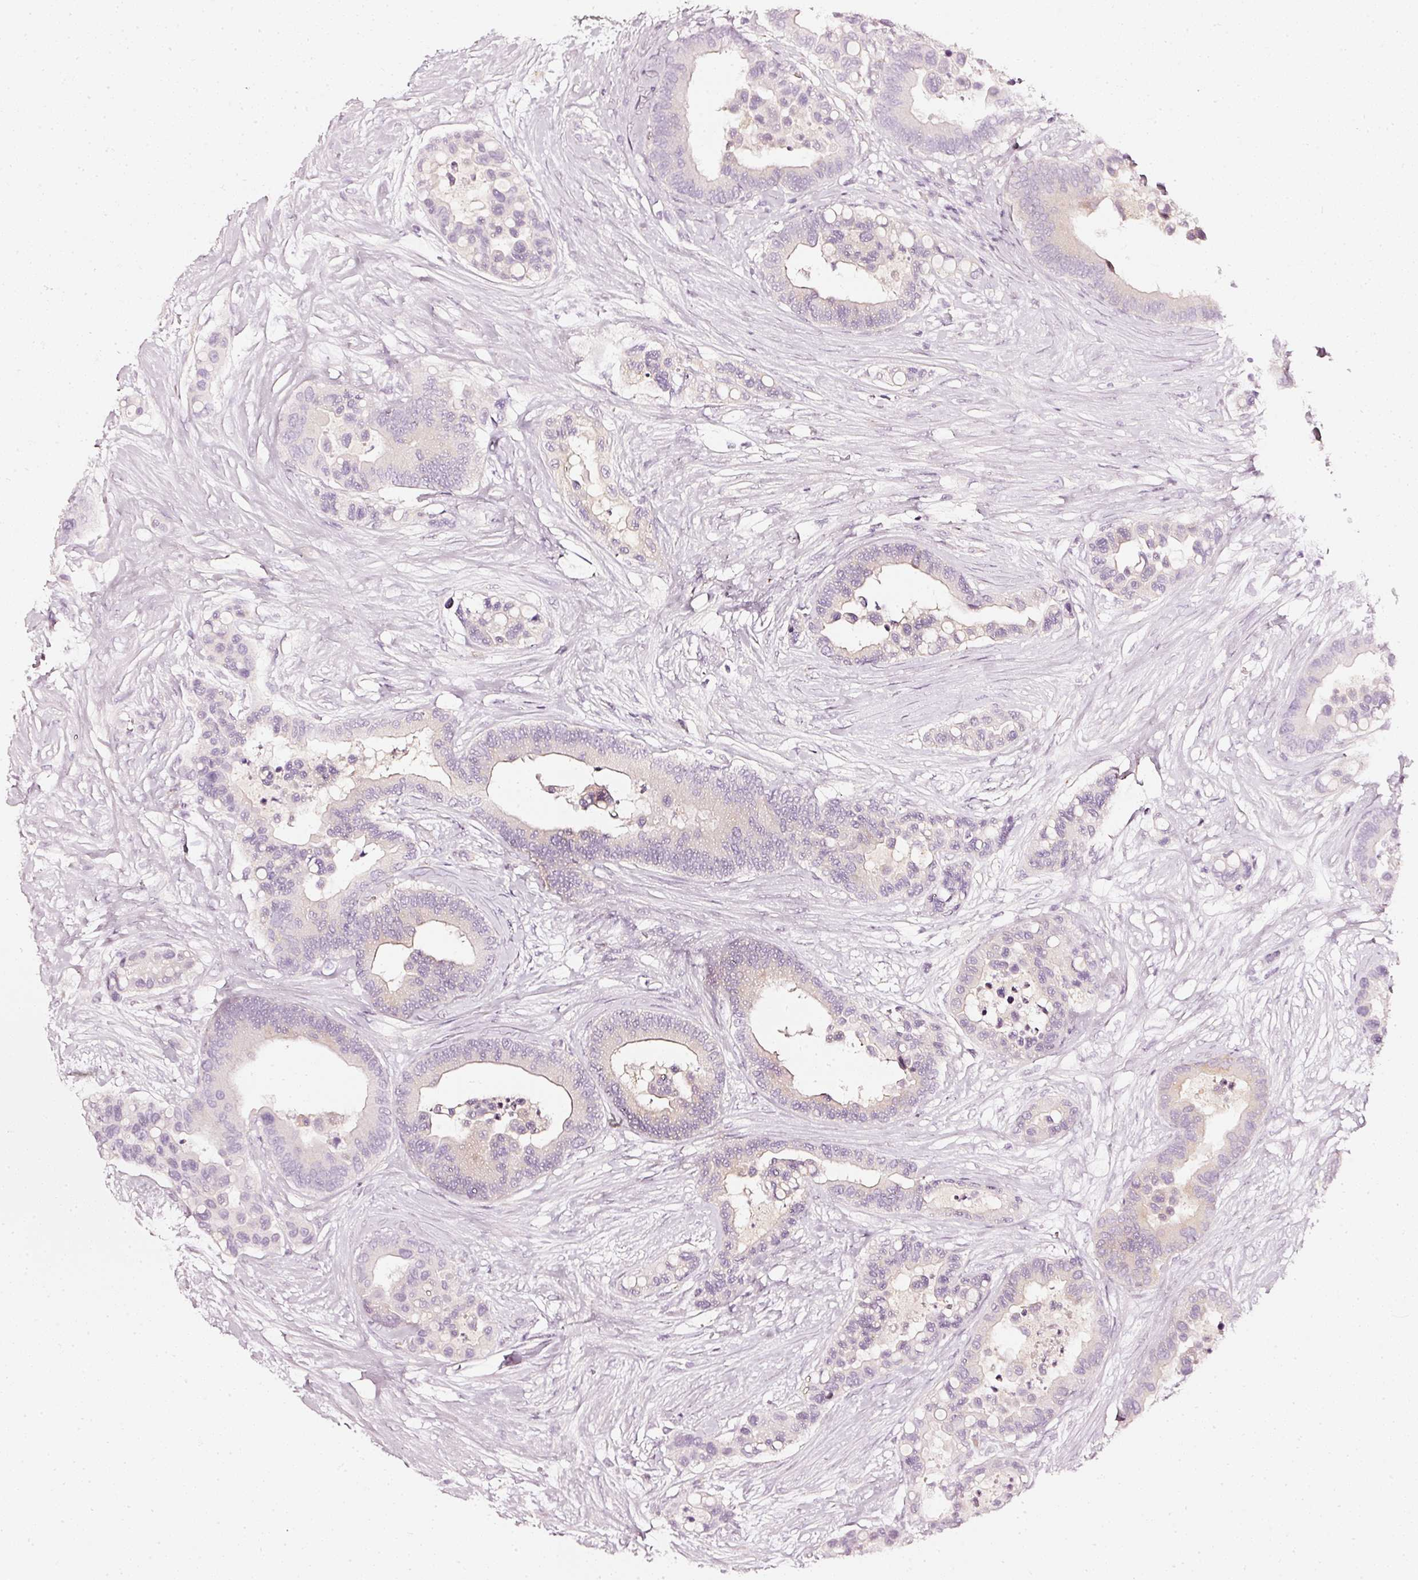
{"staining": {"intensity": "weak", "quantity": "<25%", "location": "cytoplasmic/membranous"}, "tissue": "colorectal cancer", "cell_type": "Tumor cells", "image_type": "cancer", "snomed": [{"axis": "morphology", "description": "Adenocarcinoma, NOS"}, {"axis": "topography", "description": "Colon"}], "caption": "IHC of colorectal cancer demonstrates no positivity in tumor cells.", "gene": "CNP", "patient": {"sex": "male", "age": 82}}